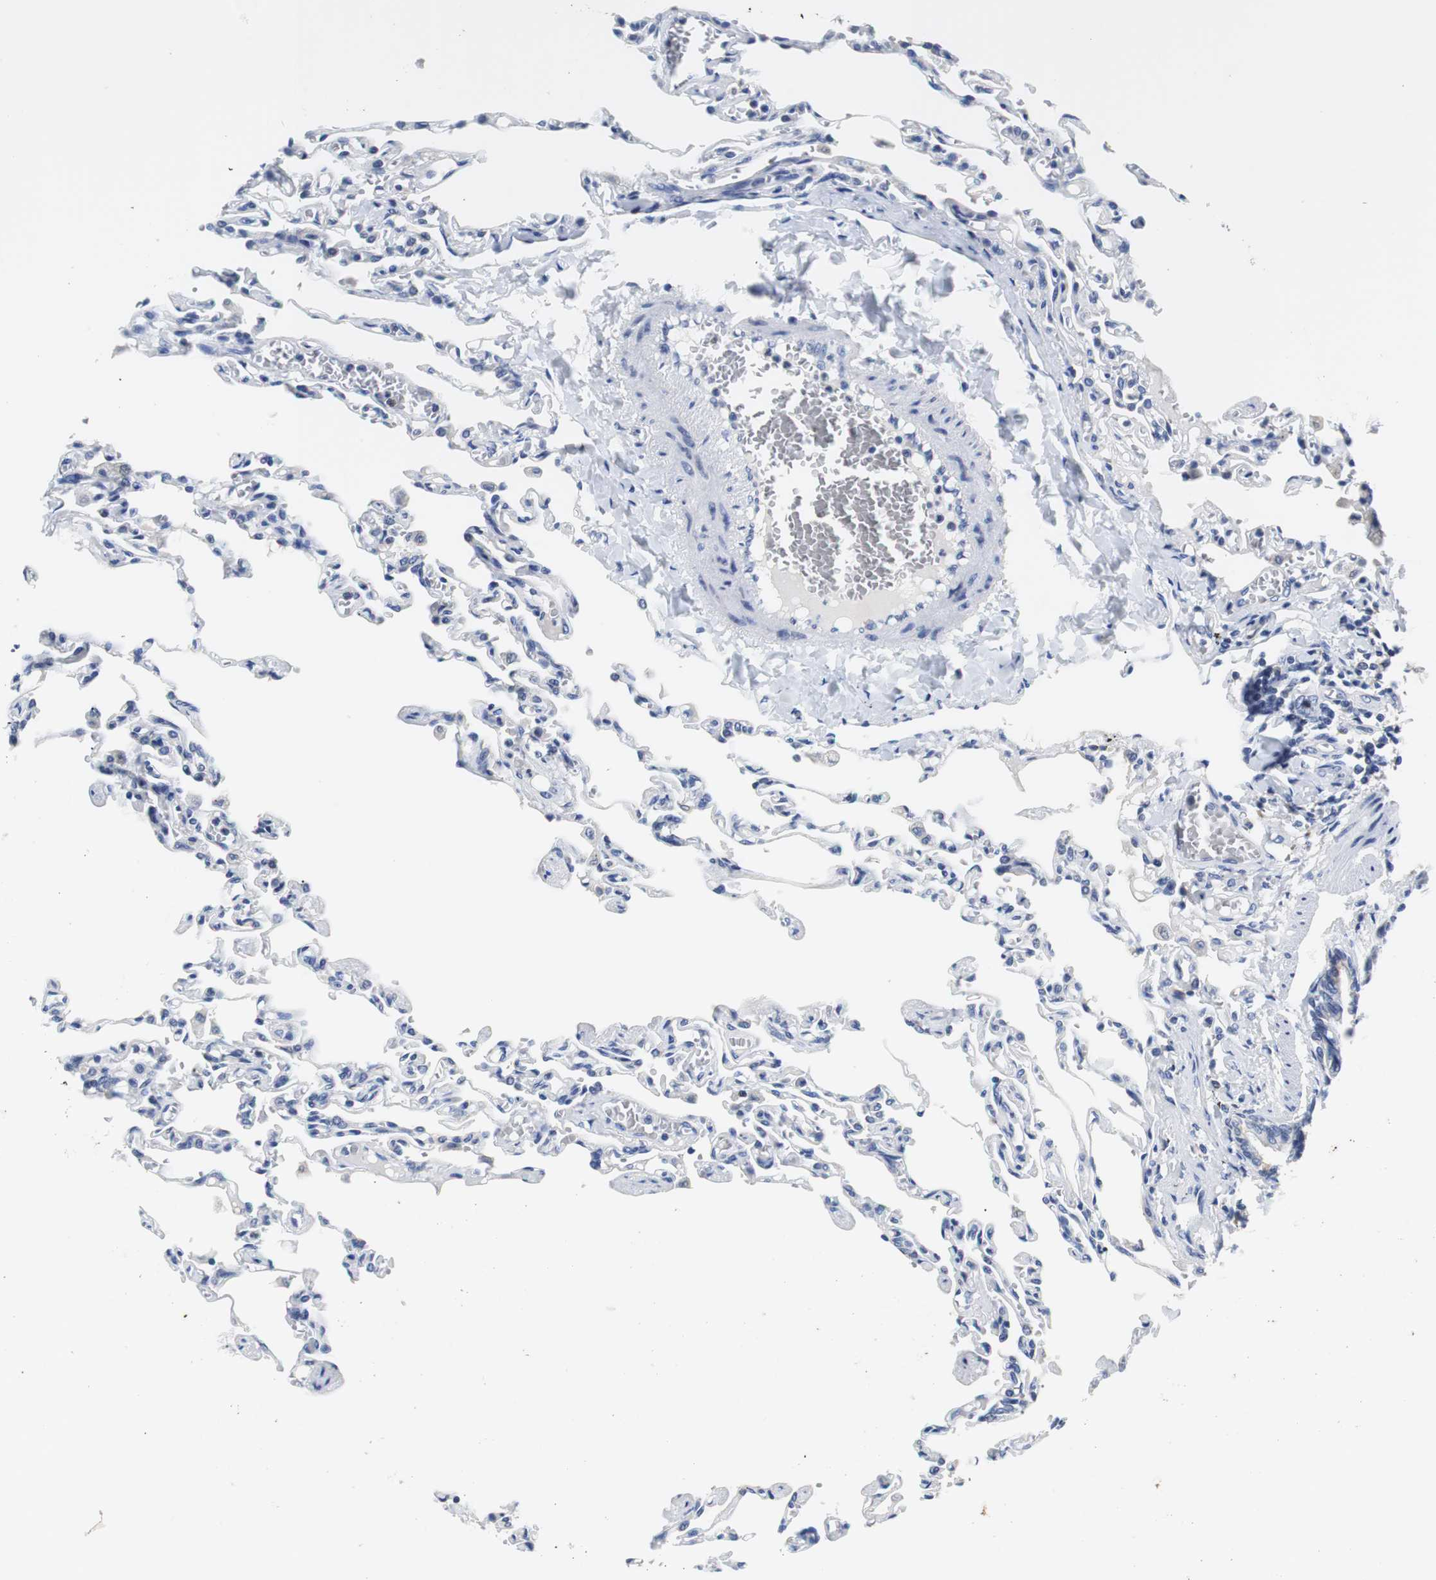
{"staining": {"intensity": "negative", "quantity": "none", "location": "none"}, "tissue": "lung", "cell_type": "Alveolar cells", "image_type": "normal", "snomed": [{"axis": "morphology", "description": "Normal tissue, NOS"}, {"axis": "topography", "description": "Lung"}], "caption": "Immunohistochemistry of unremarkable human lung demonstrates no expression in alveolar cells.", "gene": "PCK1", "patient": {"sex": "male", "age": 21}}